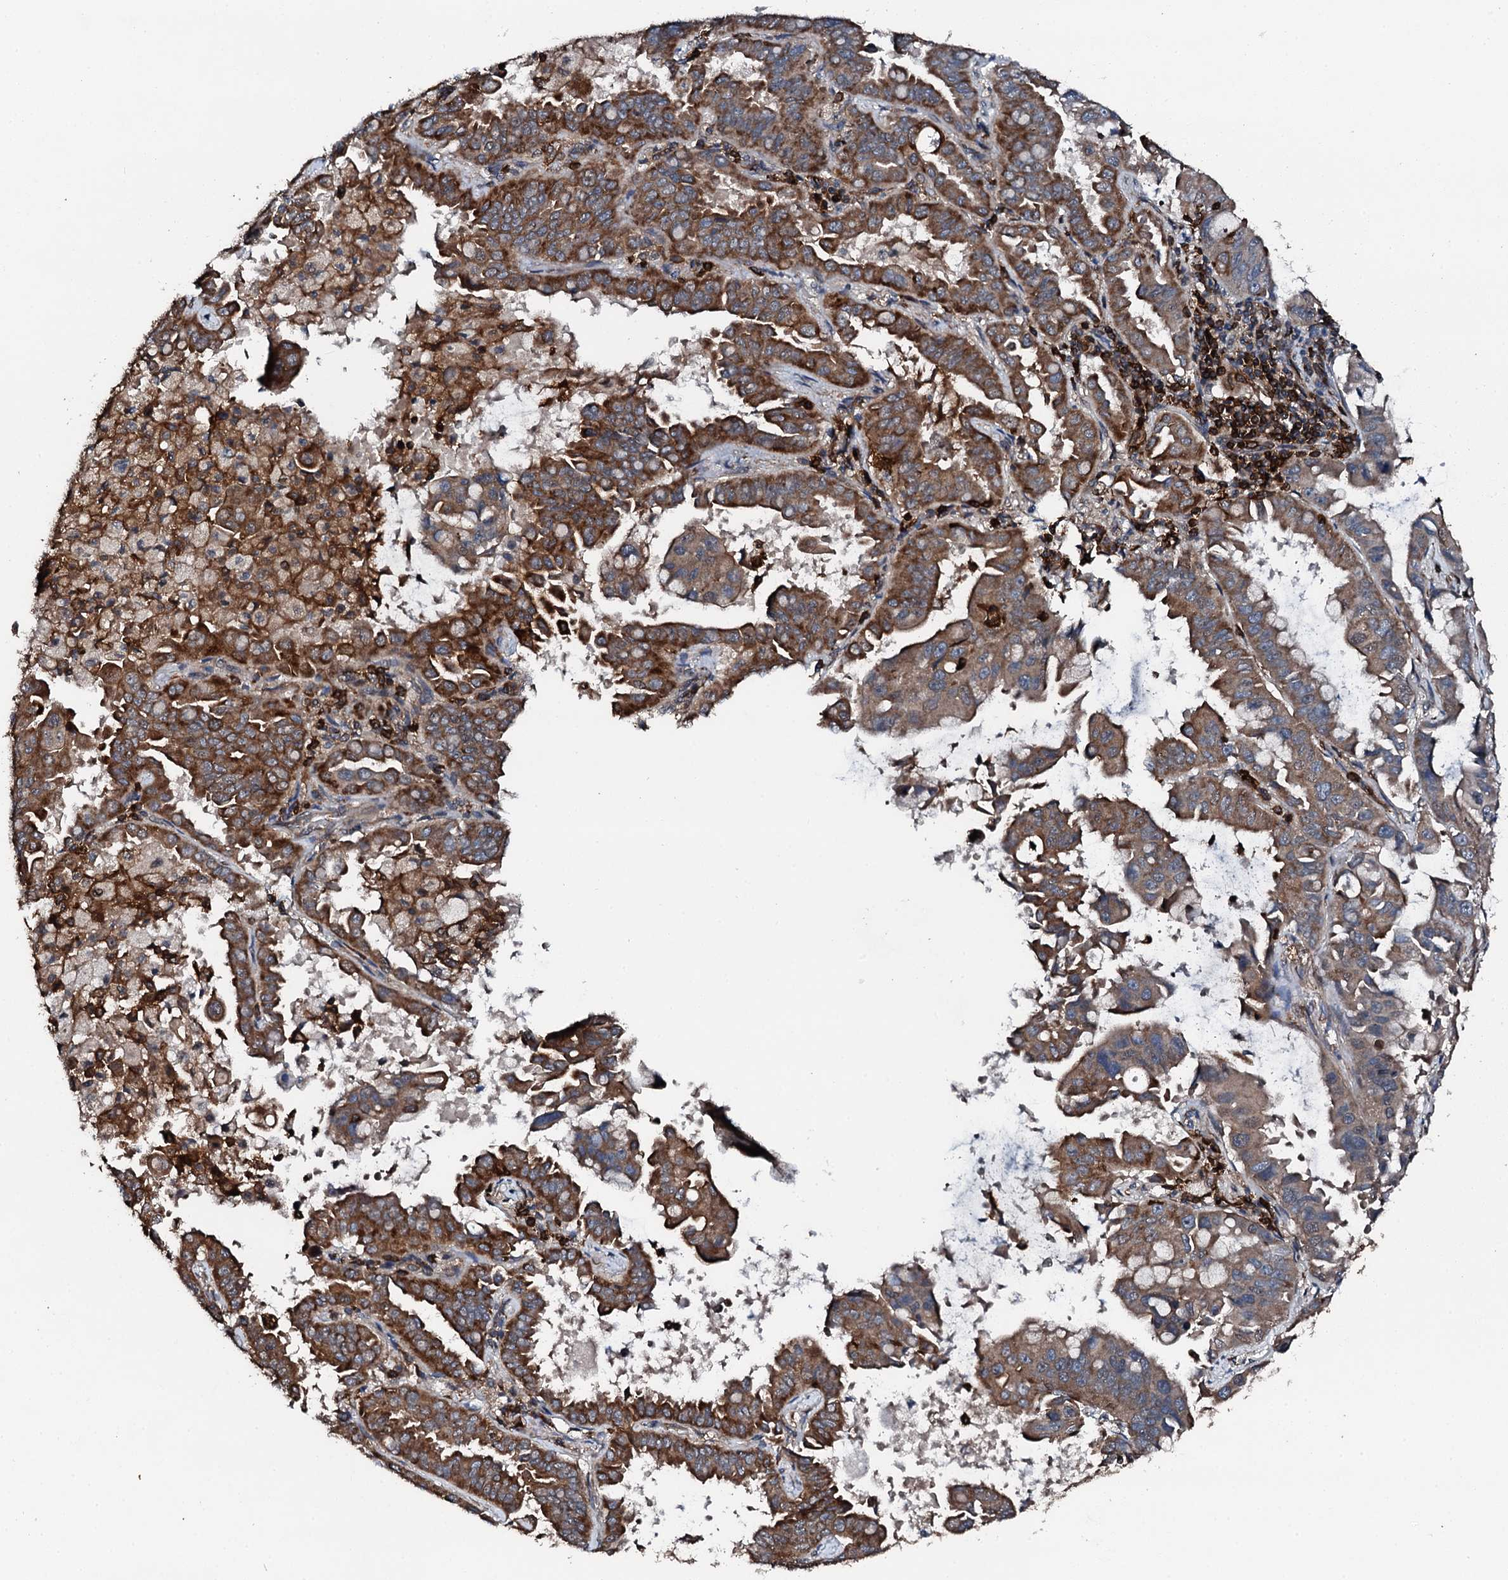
{"staining": {"intensity": "strong", "quantity": "25%-75%", "location": "cytoplasmic/membranous"}, "tissue": "lung cancer", "cell_type": "Tumor cells", "image_type": "cancer", "snomed": [{"axis": "morphology", "description": "Adenocarcinoma, NOS"}, {"axis": "topography", "description": "Lung"}], "caption": "Immunohistochemical staining of lung cancer (adenocarcinoma) demonstrates high levels of strong cytoplasmic/membranous positivity in approximately 25%-75% of tumor cells.", "gene": "EDC4", "patient": {"sex": "male", "age": 64}}